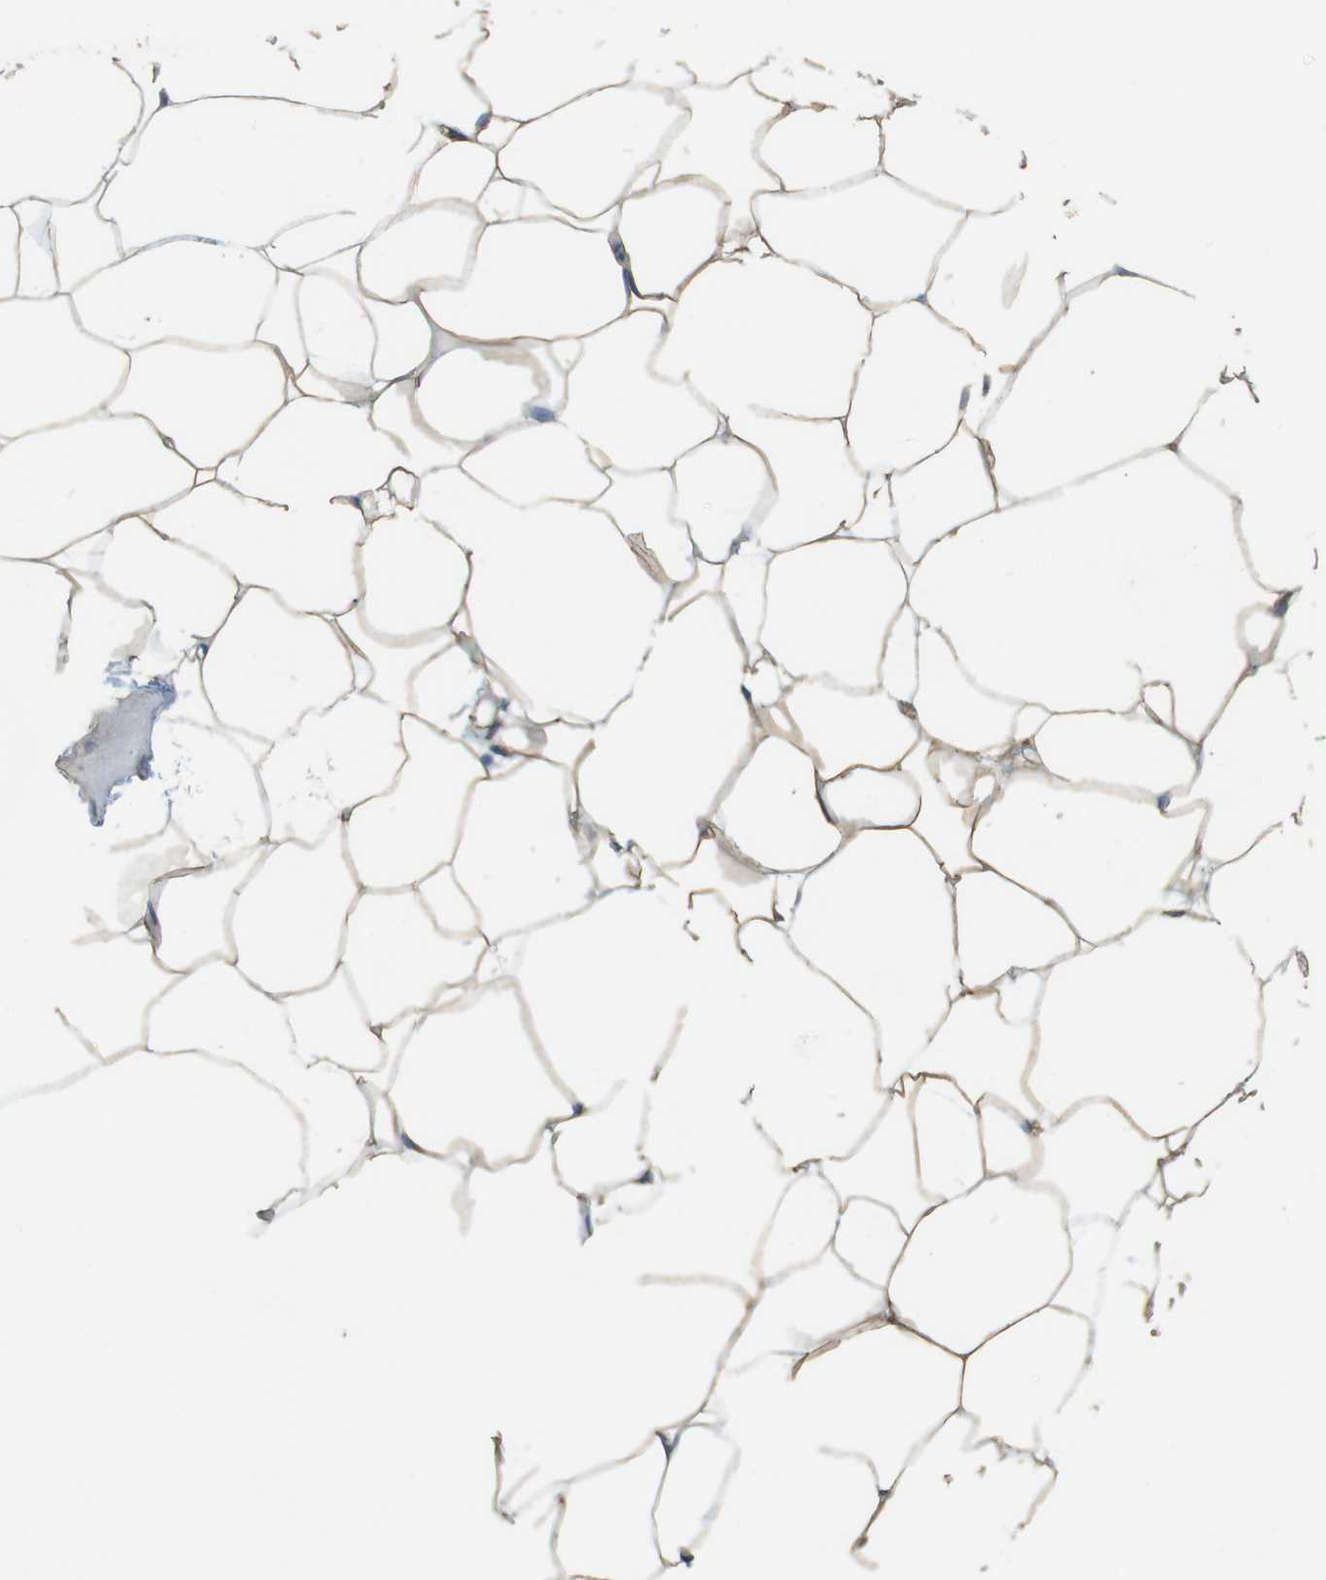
{"staining": {"intensity": "moderate", "quantity": ">75%", "location": "cytoplasmic/membranous"}, "tissue": "adipose tissue", "cell_type": "Adipocytes", "image_type": "normal", "snomed": [{"axis": "morphology", "description": "Normal tissue, NOS"}, {"axis": "topography", "description": "Breast"}, {"axis": "topography", "description": "Adipose tissue"}], "caption": "Protein positivity by immunohistochemistry (IHC) exhibits moderate cytoplasmic/membranous staining in about >75% of adipocytes in unremarkable adipose tissue.", "gene": "MS4A10", "patient": {"sex": "female", "age": 25}}